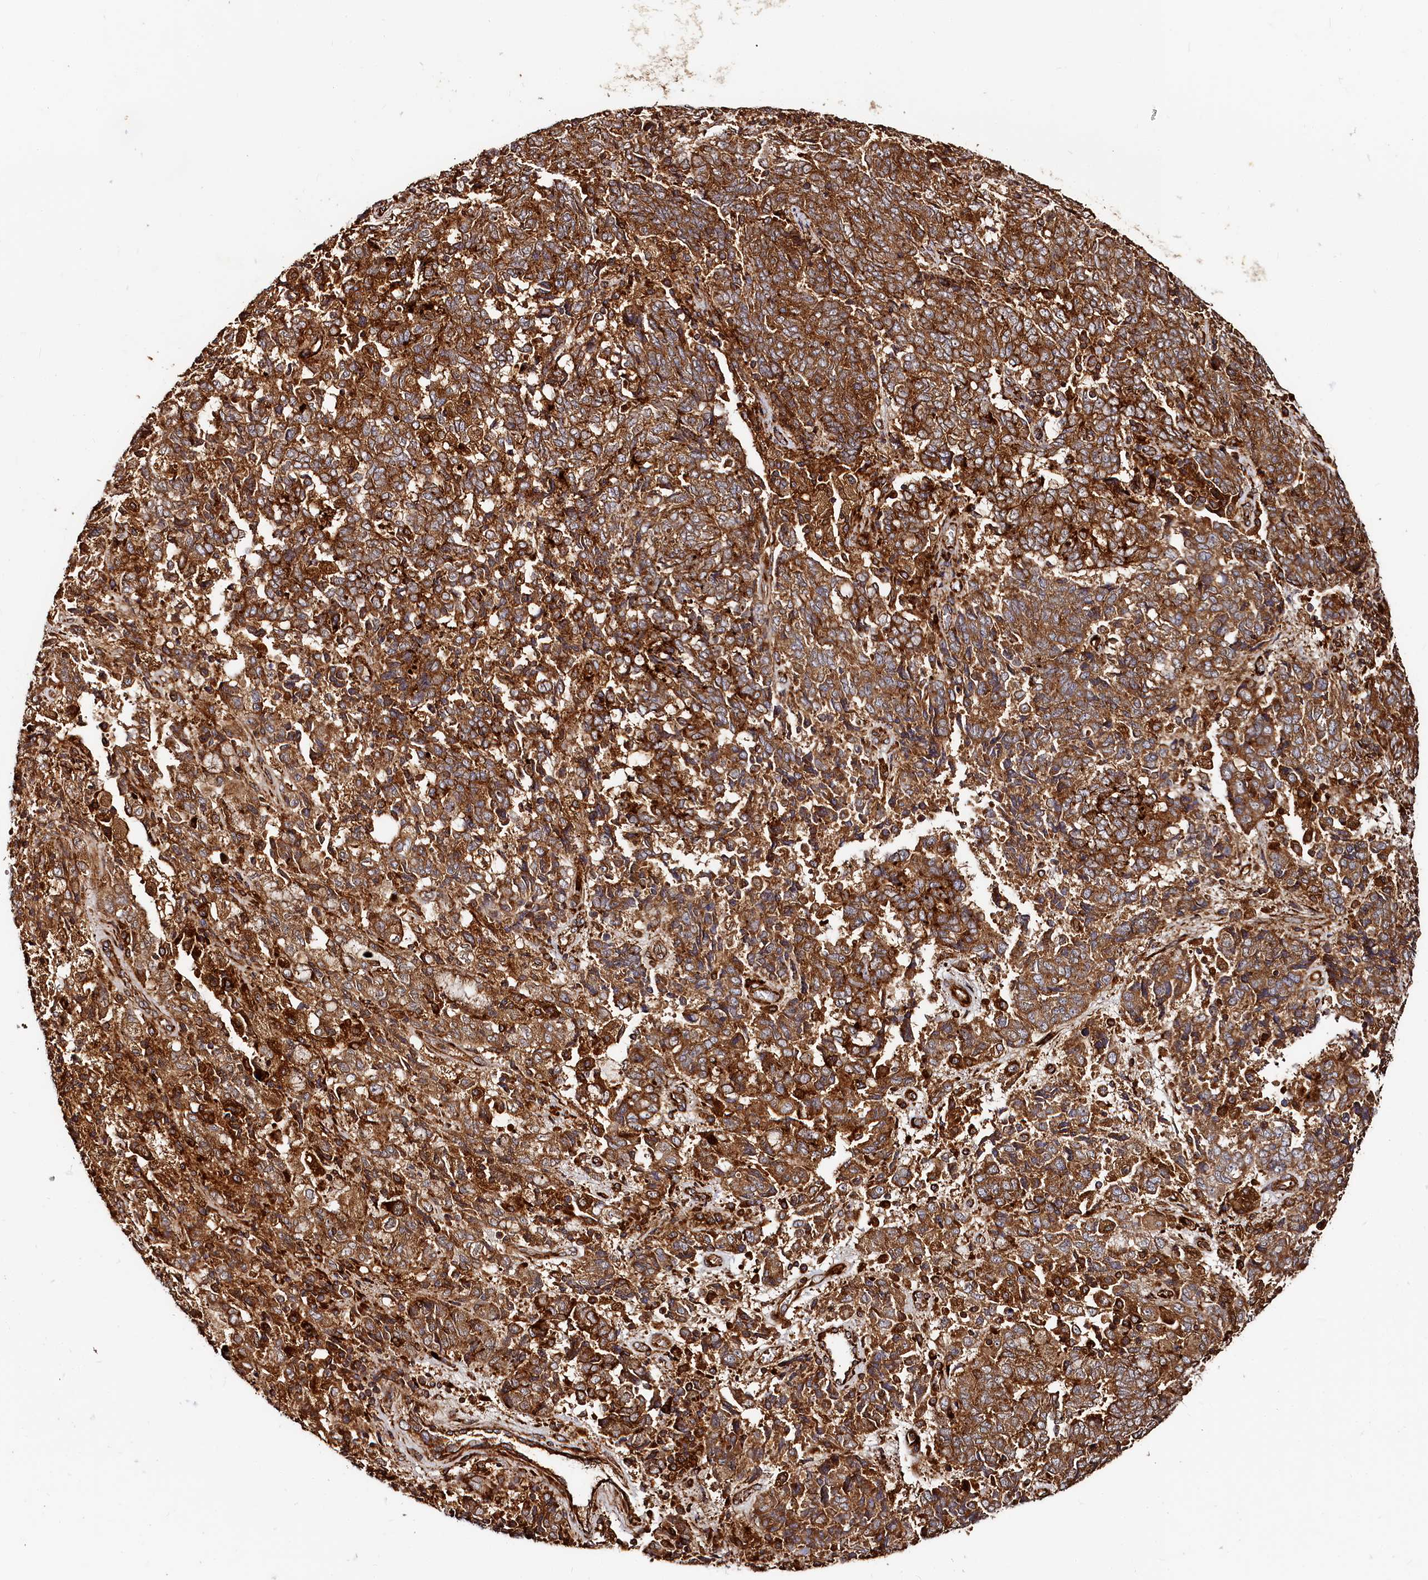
{"staining": {"intensity": "strong", "quantity": ">75%", "location": "cytoplasmic/membranous"}, "tissue": "endometrial cancer", "cell_type": "Tumor cells", "image_type": "cancer", "snomed": [{"axis": "morphology", "description": "Adenocarcinoma, NOS"}, {"axis": "topography", "description": "Endometrium"}], "caption": "Immunohistochemistry (IHC) (DAB) staining of endometrial cancer shows strong cytoplasmic/membranous protein staining in about >75% of tumor cells.", "gene": "WDR73", "patient": {"sex": "female", "age": 80}}